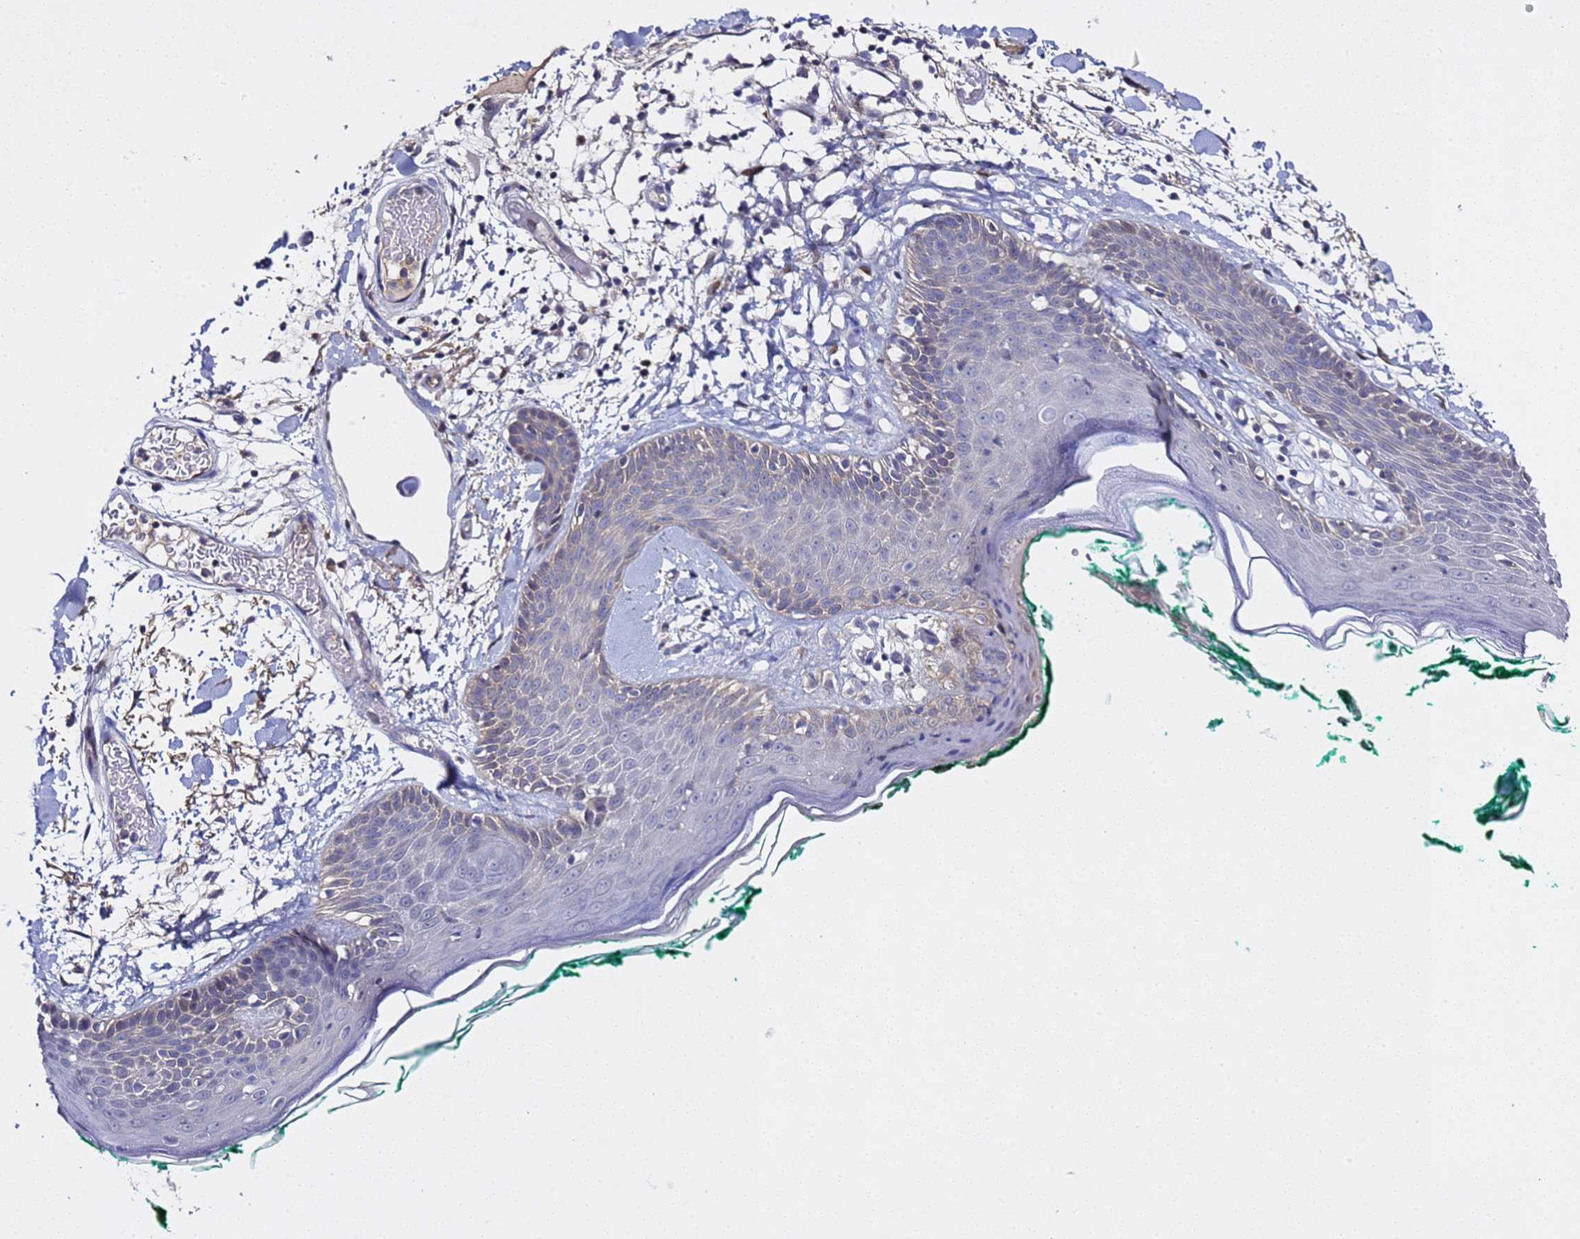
{"staining": {"intensity": "negative", "quantity": "none", "location": "none"}, "tissue": "skin", "cell_type": "Fibroblasts", "image_type": "normal", "snomed": [{"axis": "morphology", "description": "Normal tissue, NOS"}, {"axis": "topography", "description": "Skin"}], "caption": "High magnification brightfield microscopy of normal skin stained with DAB (brown) and counterstained with hematoxylin (blue): fibroblasts show no significant positivity. Brightfield microscopy of immunohistochemistry stained with DAB (brown) and hematoxylin (blue), captured at high magnification.", "gene": "ALG3", "patient": {"sex": "male", "age": 79}}